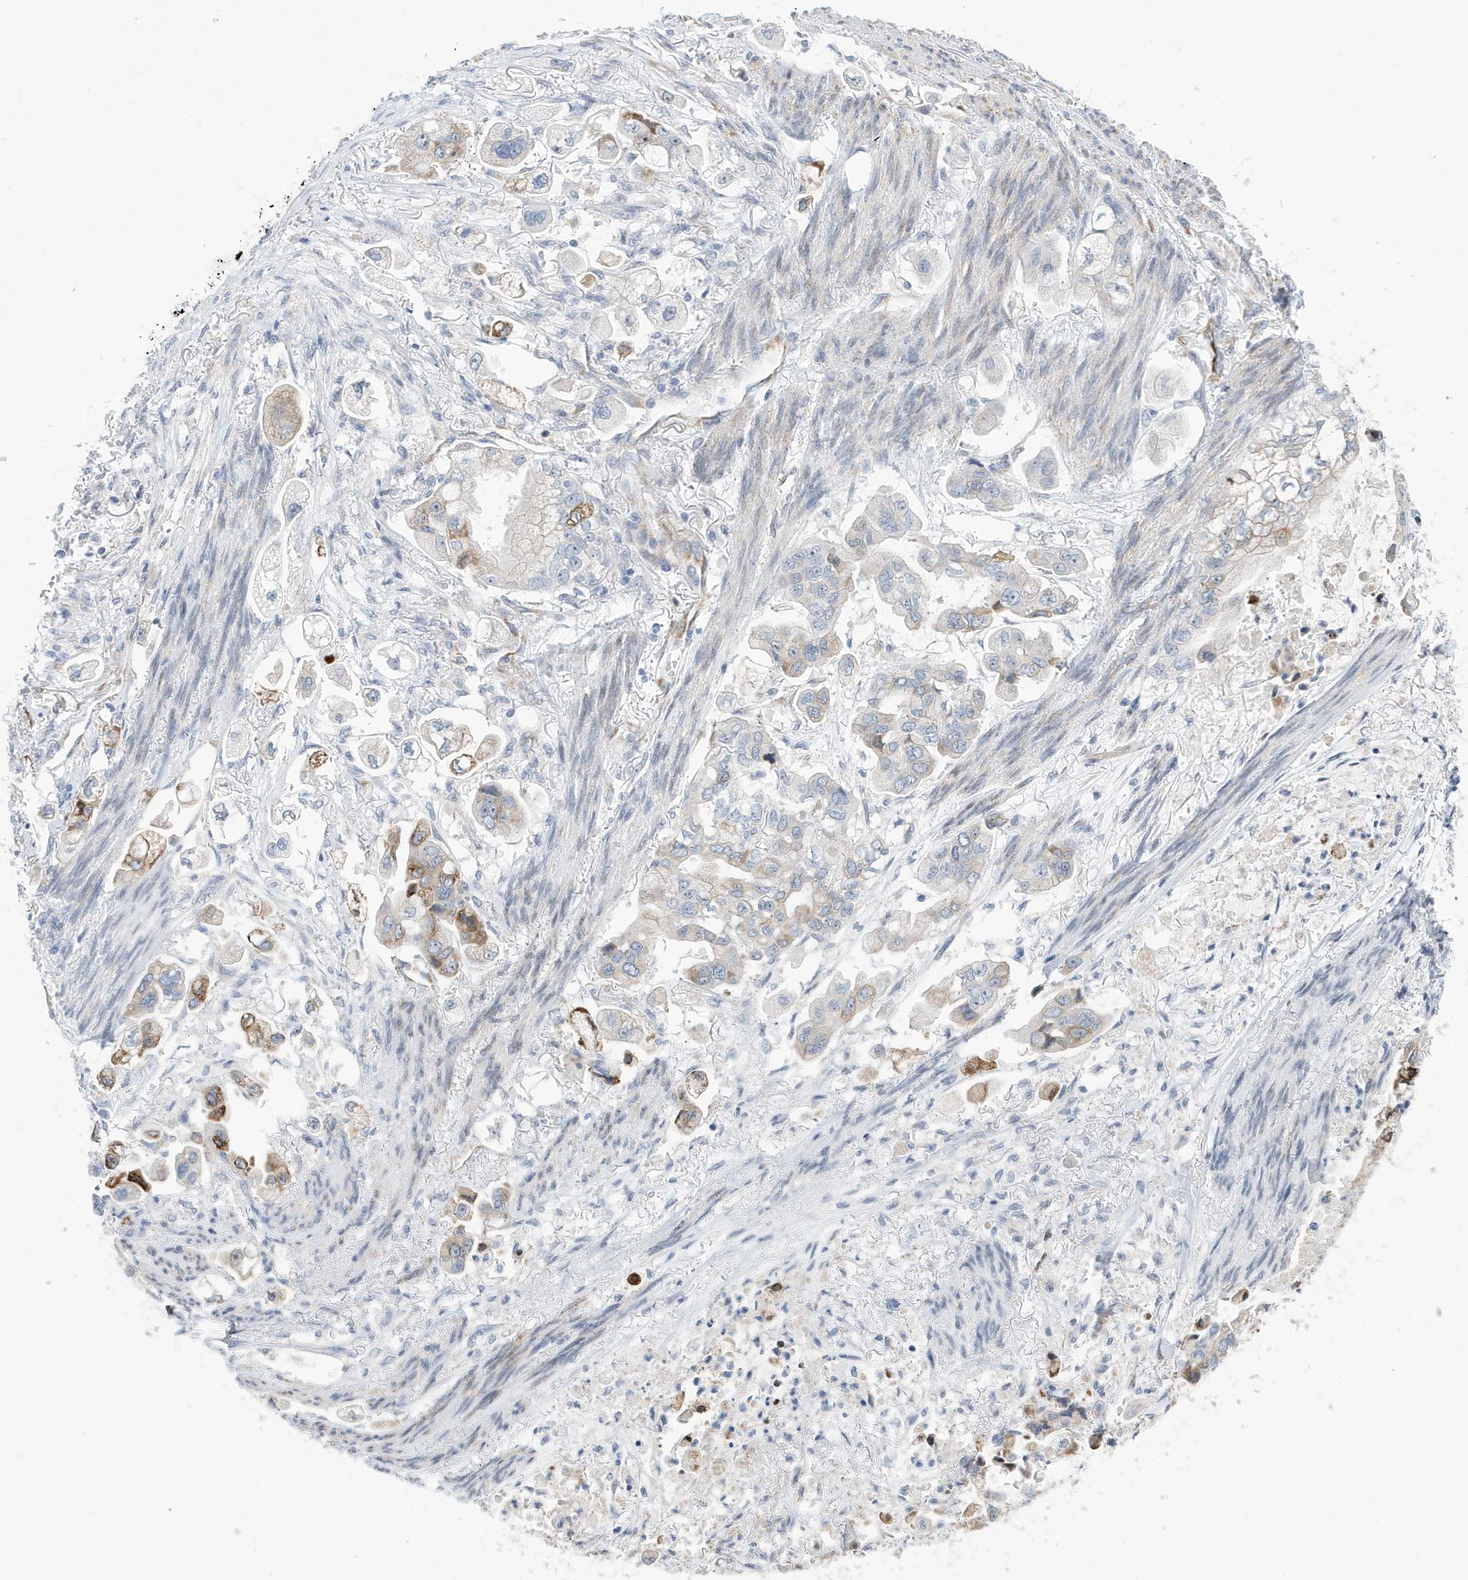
{"staining": {"intensity": "moderate", "quantity": "<25%", "location": "cytoplasmic/membranous"}, "tissue": "stomach cancer", "cell_type": "Tumor cells", "image_type": "cancer", "snomed": [{"axis": "morphology", "description": "Adenocarcinoma, NOS"}, {"axis": "topography", "description": "Stomach"}], "caption": "Immunohistochemical staining of human stomach cancer reveals low levels of moderate cytoplasmic/membranous staining in about <25% of tumor cells. Immunohistochemistry stains the protein in brown and the nuclei are stained blue.", "gene": "SEMA3F", "patient": {"sex": "male", "age": 62}}